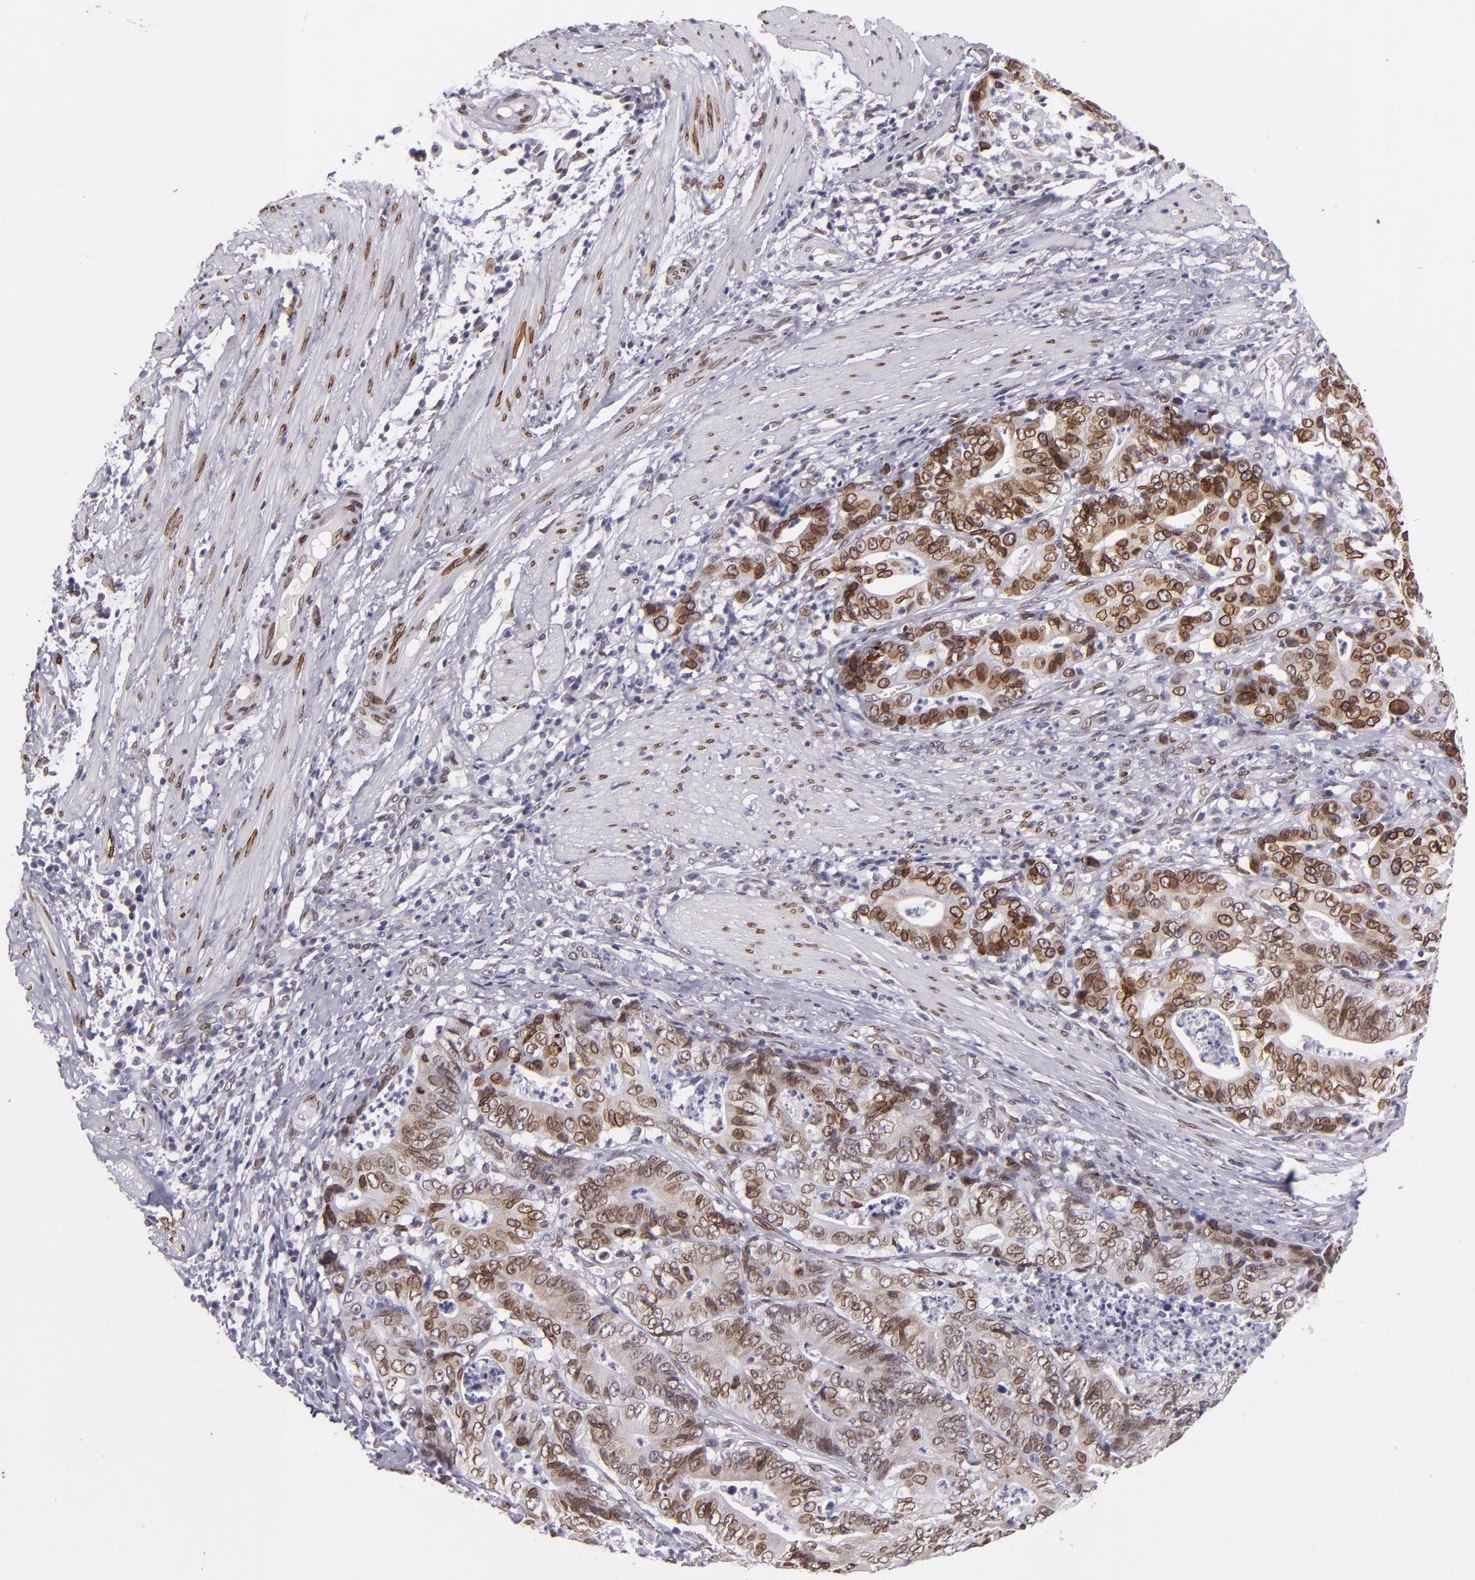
{"staining": {"intensity": "strong", "quantity": ">75%", "location": "nuclear"}, "tissue": "stomach cancer", "cell_type": "Tumor cells", "image_type": "cancer", "snomed": [{"axis": "morphology", "description": "Adenocarcinoma, NOS"}, {"axis": "topography", "description": "Stomach, lower"}], "caption": "IHC of human adenocarcinoma (stomach) demonstrates high levels of strong nuclear expression in approximately >75% of tumor cells.", "gene": "EMD", "patient": {"sex": "female", "age": 86}}